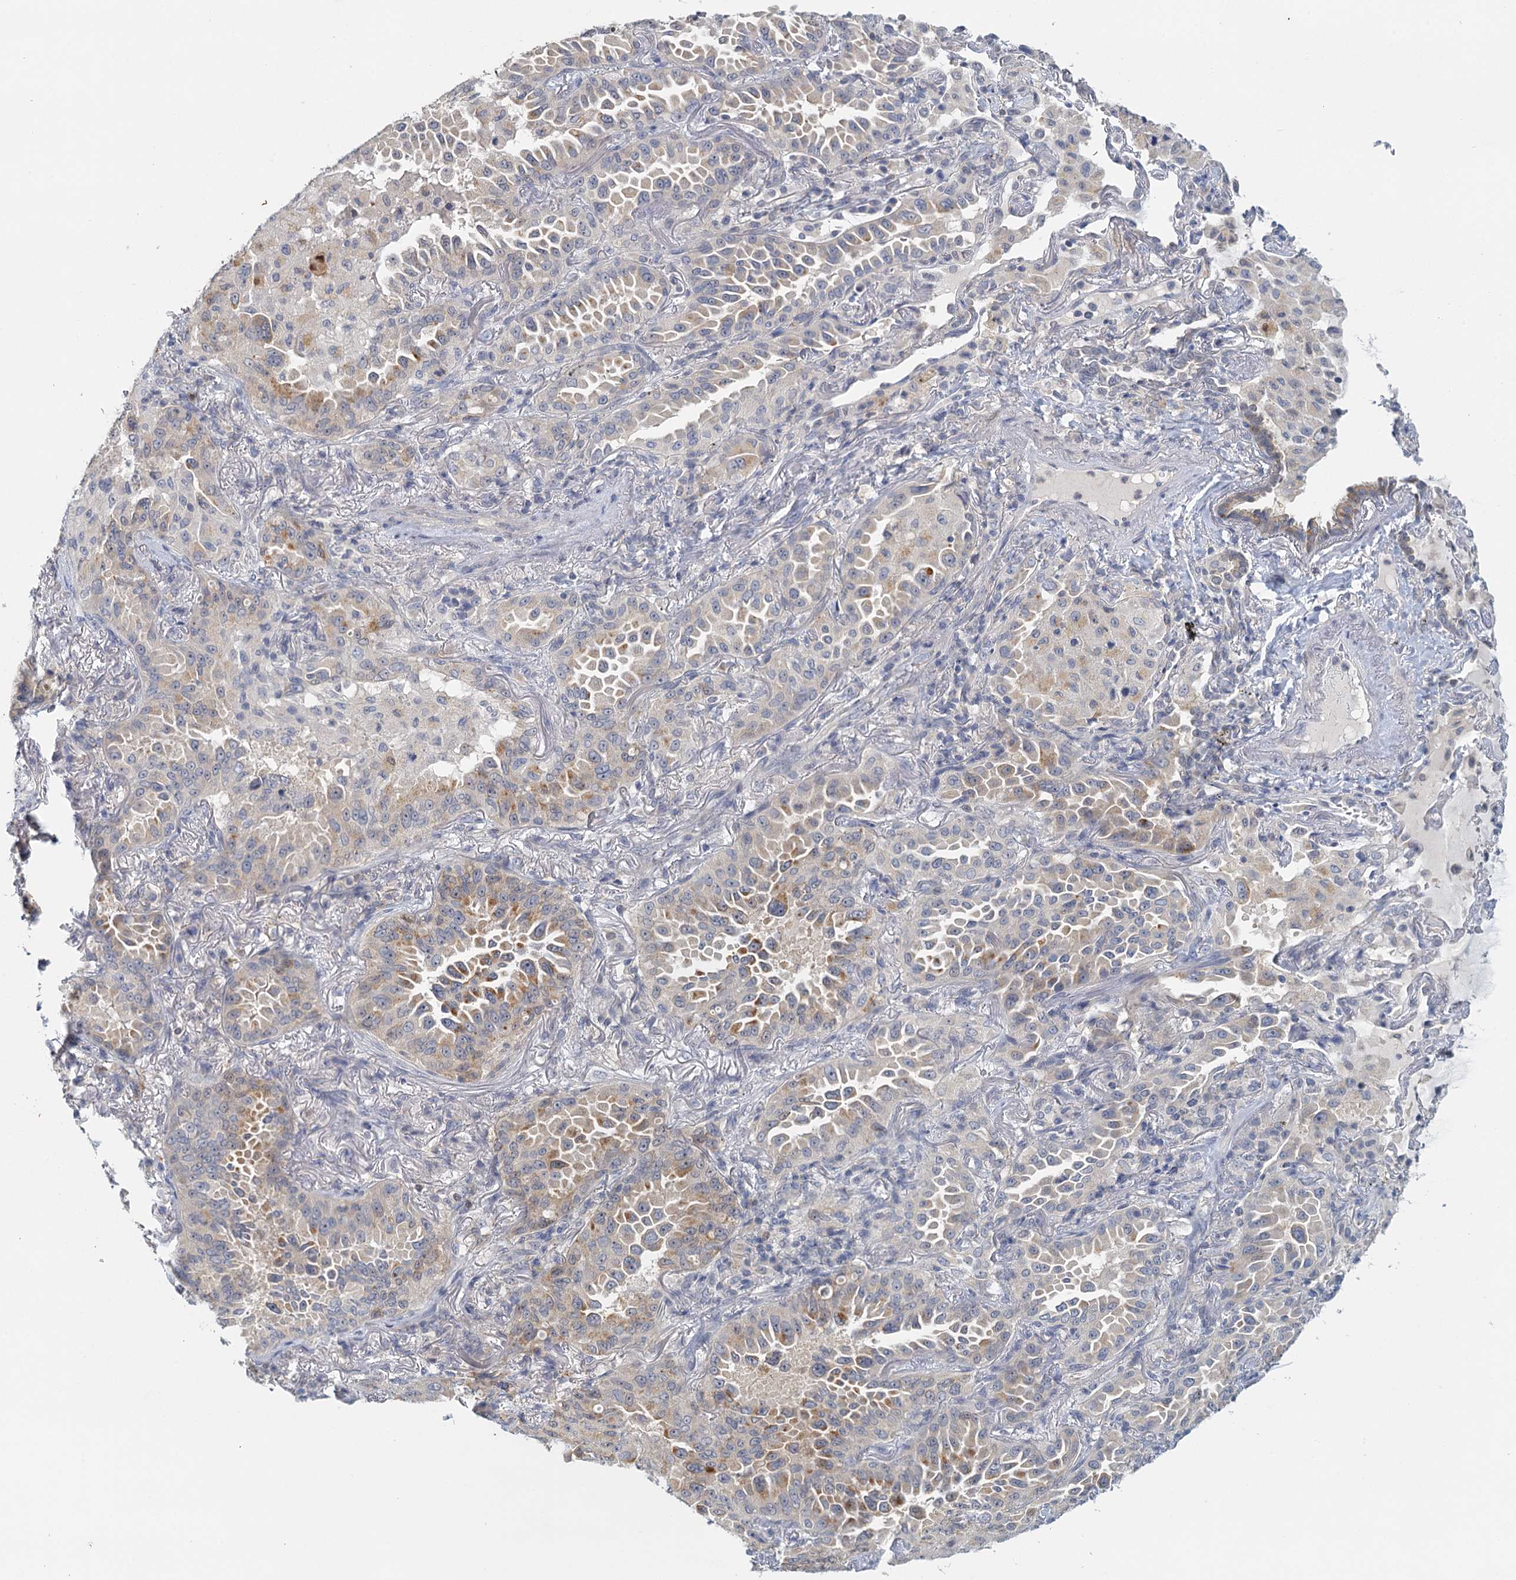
{"staining": {"intensity": "moderate", "quantity": "25%-75%", "location": "cytoplasmic/membranous"}, "tissue": "lung cancer", "cell_type": "Tumor cells", "image_type": "cancer", "snomed": [{"axis": "morphology", "description": "Adenocarcinoma, NOS"}, {"axis": "topography", "description": "Lung"}], "caption": "Moderate cytoplasmic/membranous staining is appreciated in about 25%-75% of tumor cells in adenocarcinoma (lung). (DAB IHC, brown staining for protein, blue staining for nuclei).", "gene": "MYO7B", "patient": {"sex": "female", "age": 69}}